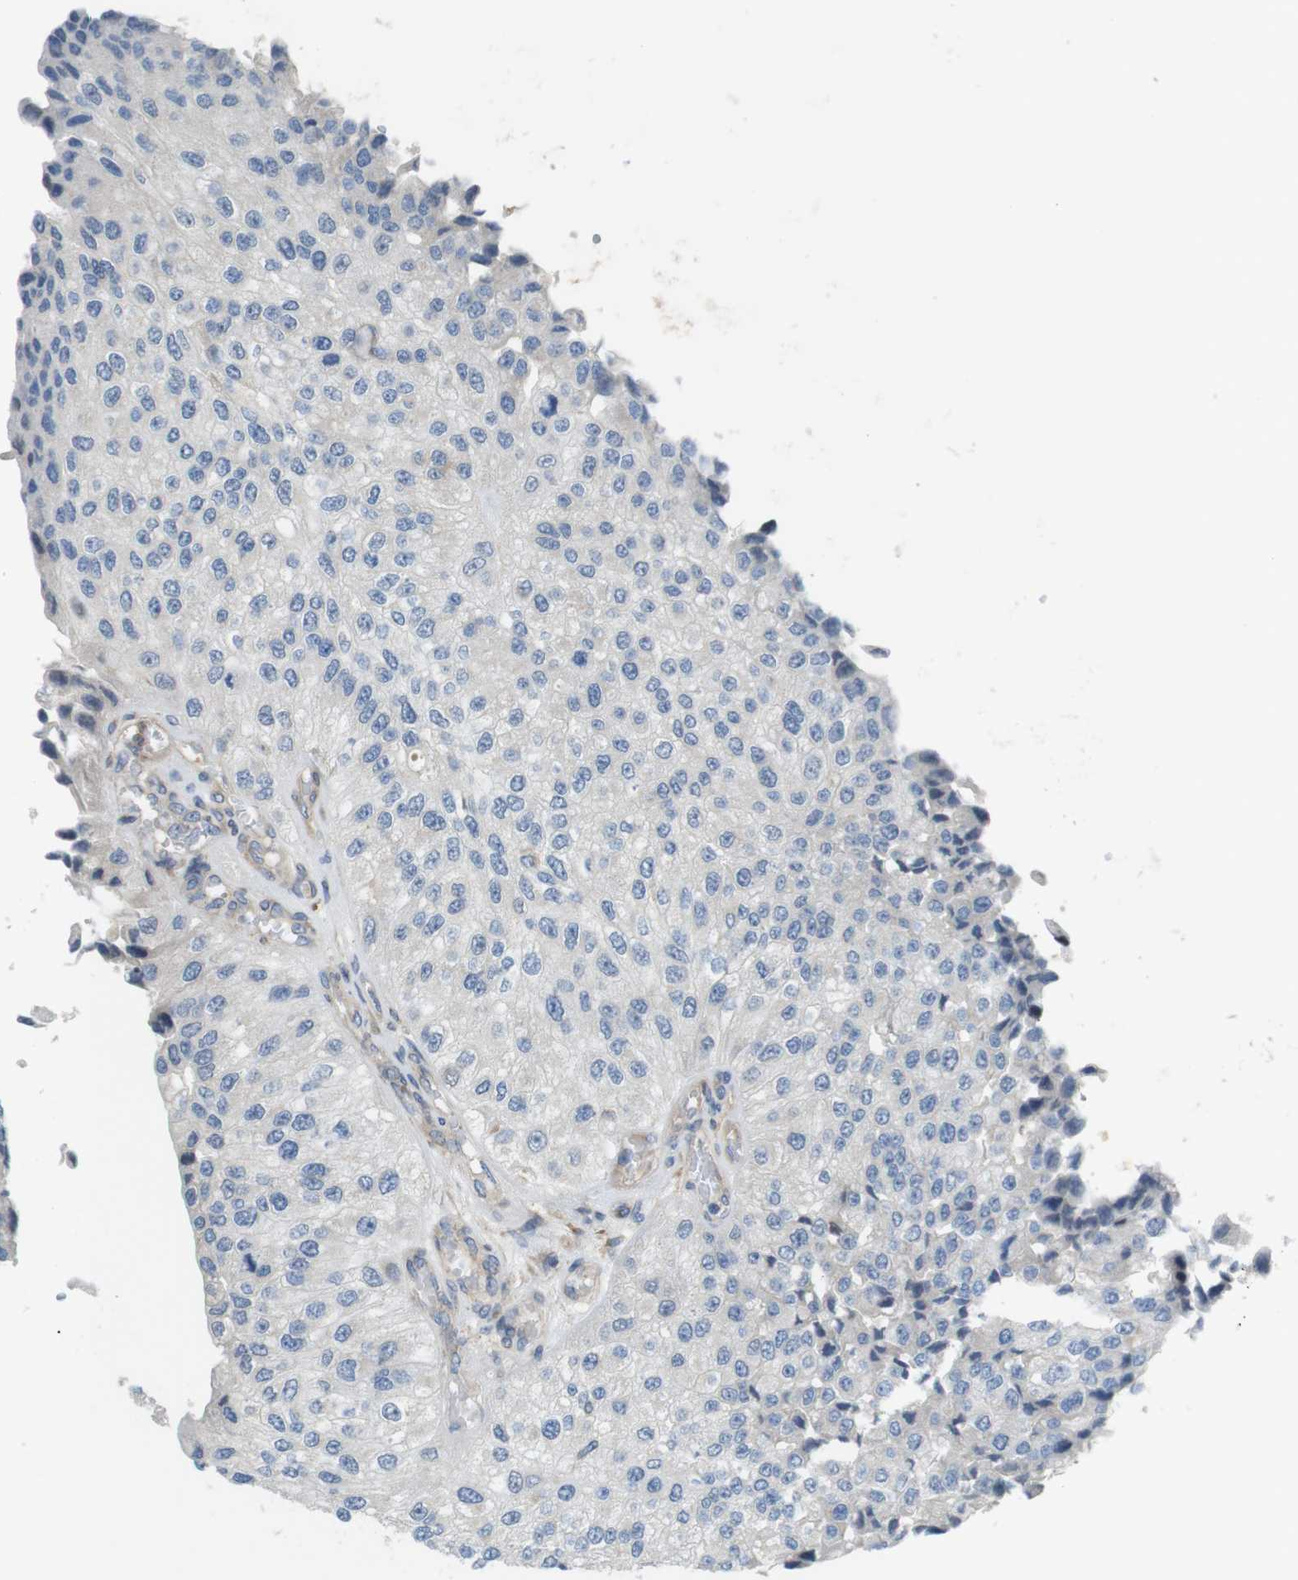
{"staining": {"intensity": "negative", "quantity": "none", "location": "none"}, "tissue": "urothelial cancer", "cell_type": "Tumor cells", "image_type": "cancer", "snomed": [{"axis": "morphology", "description": "Urothelial carcinoma, High grade"}, {"axis": "topography", "description": "Kidney"}, {"axis": "topography", "description": "Urinary bladder"}], "caption": "A histopathology image of urothelial carcinoma (high-grade) stained for a protein shows no brown staining in tumor cells. (Brightfield microscopy of DAB (3,3'-diaminobenzidine) IHC at high magnification).", "gene": "PCDH10", "patient": {"sex": "male", "age": 77}}